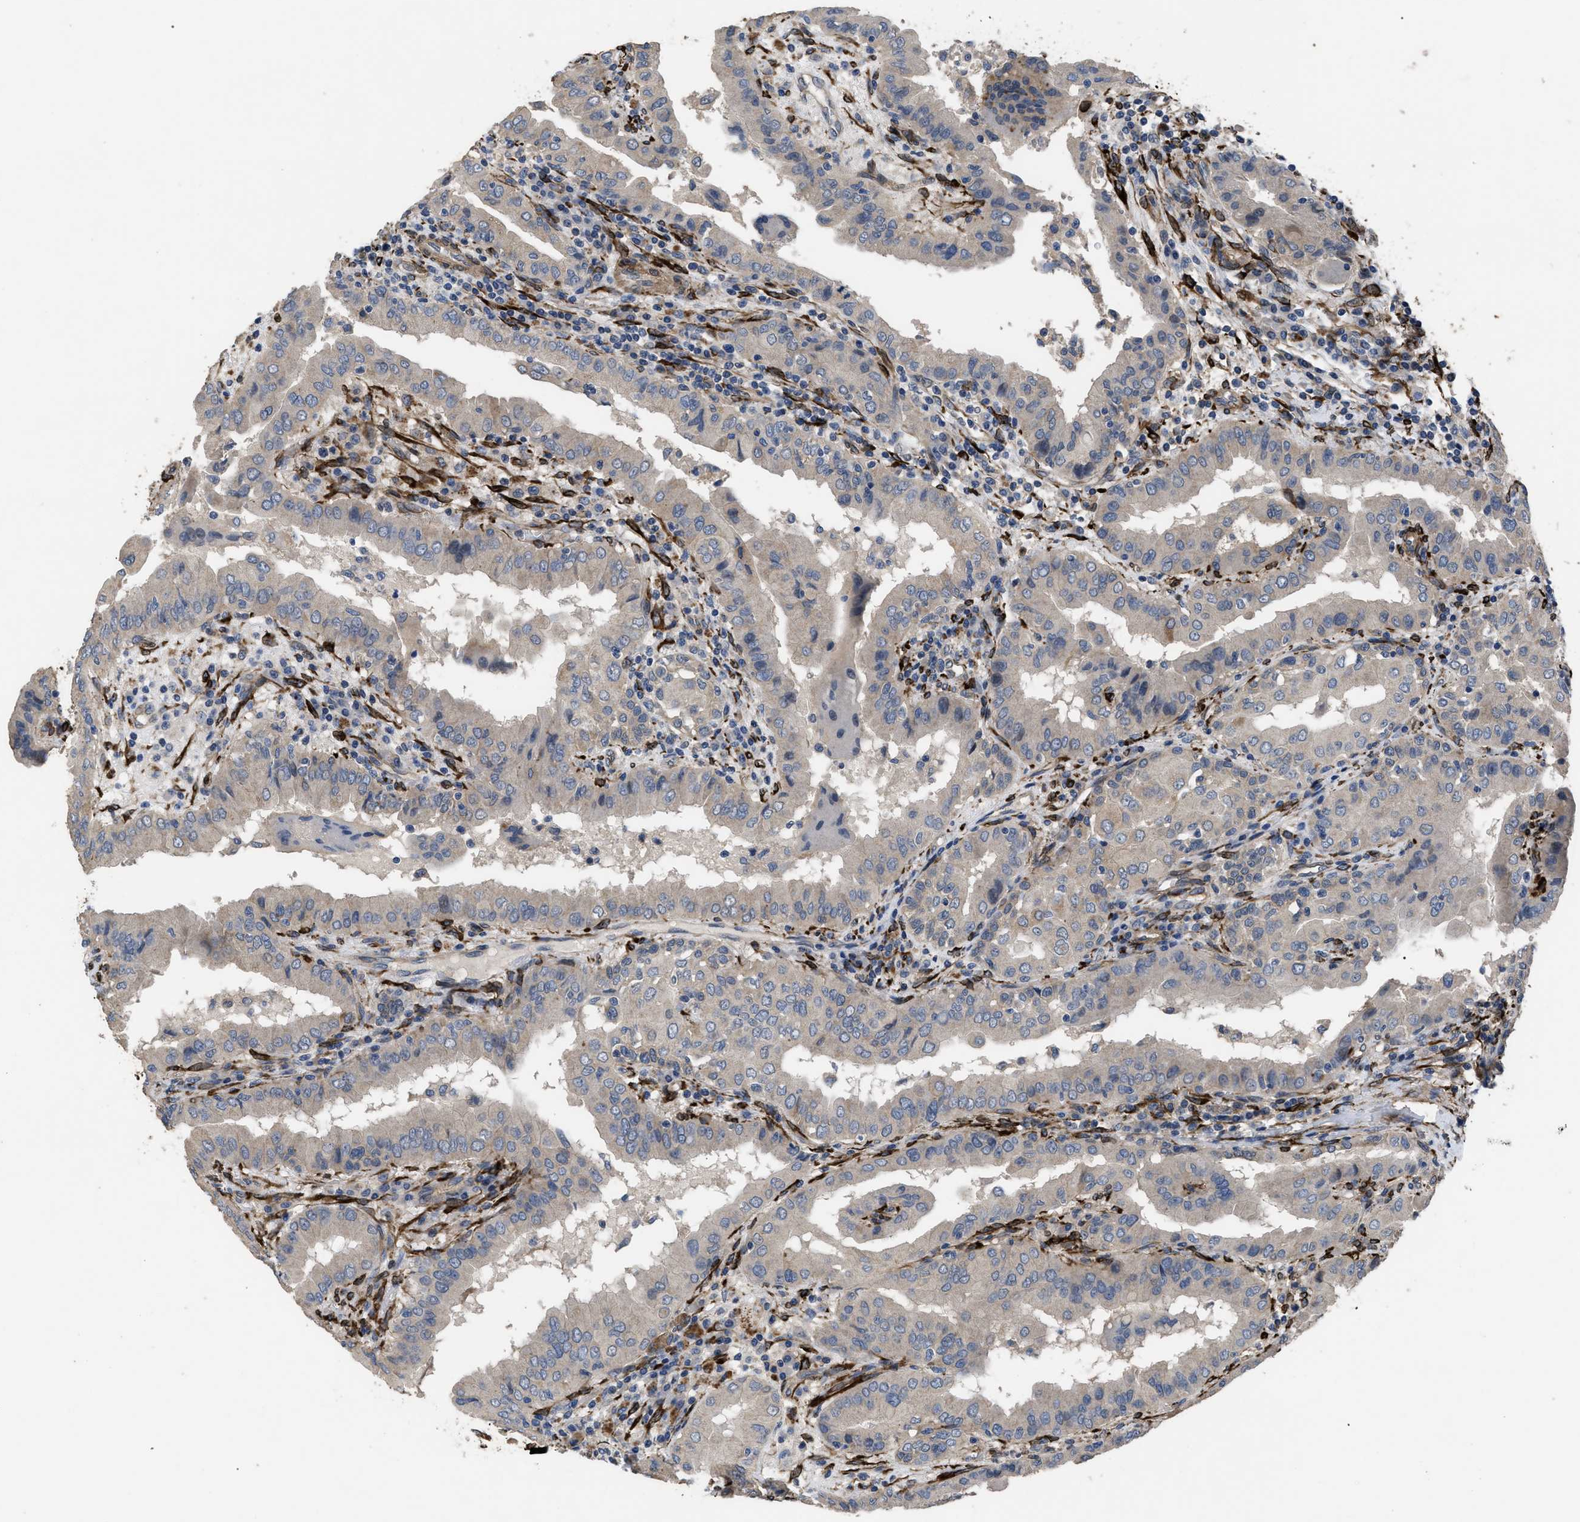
{"staining": {"intensity": "negative", "quantity": "none", "location": "none"}, "tissue": "thyroid cancer", "cell_type": "Tumor cells", "image_type": "cancer", "snomed": [{"axis": "morphology", "description": "Papillary adenocarcinoma, NOS"}, {"axis": "topography", "description": "Thyroid gland"}], "caption": "This image is of thyroid cancer stained with IHC to label a protein in brown with the nuclei are counter-stained blue. There is no positivity in tumor cells. (DAB IHC with hematoxylin counter stain).", "gene": "SQLE", "patient": {"sex": "male", "age": 33}}